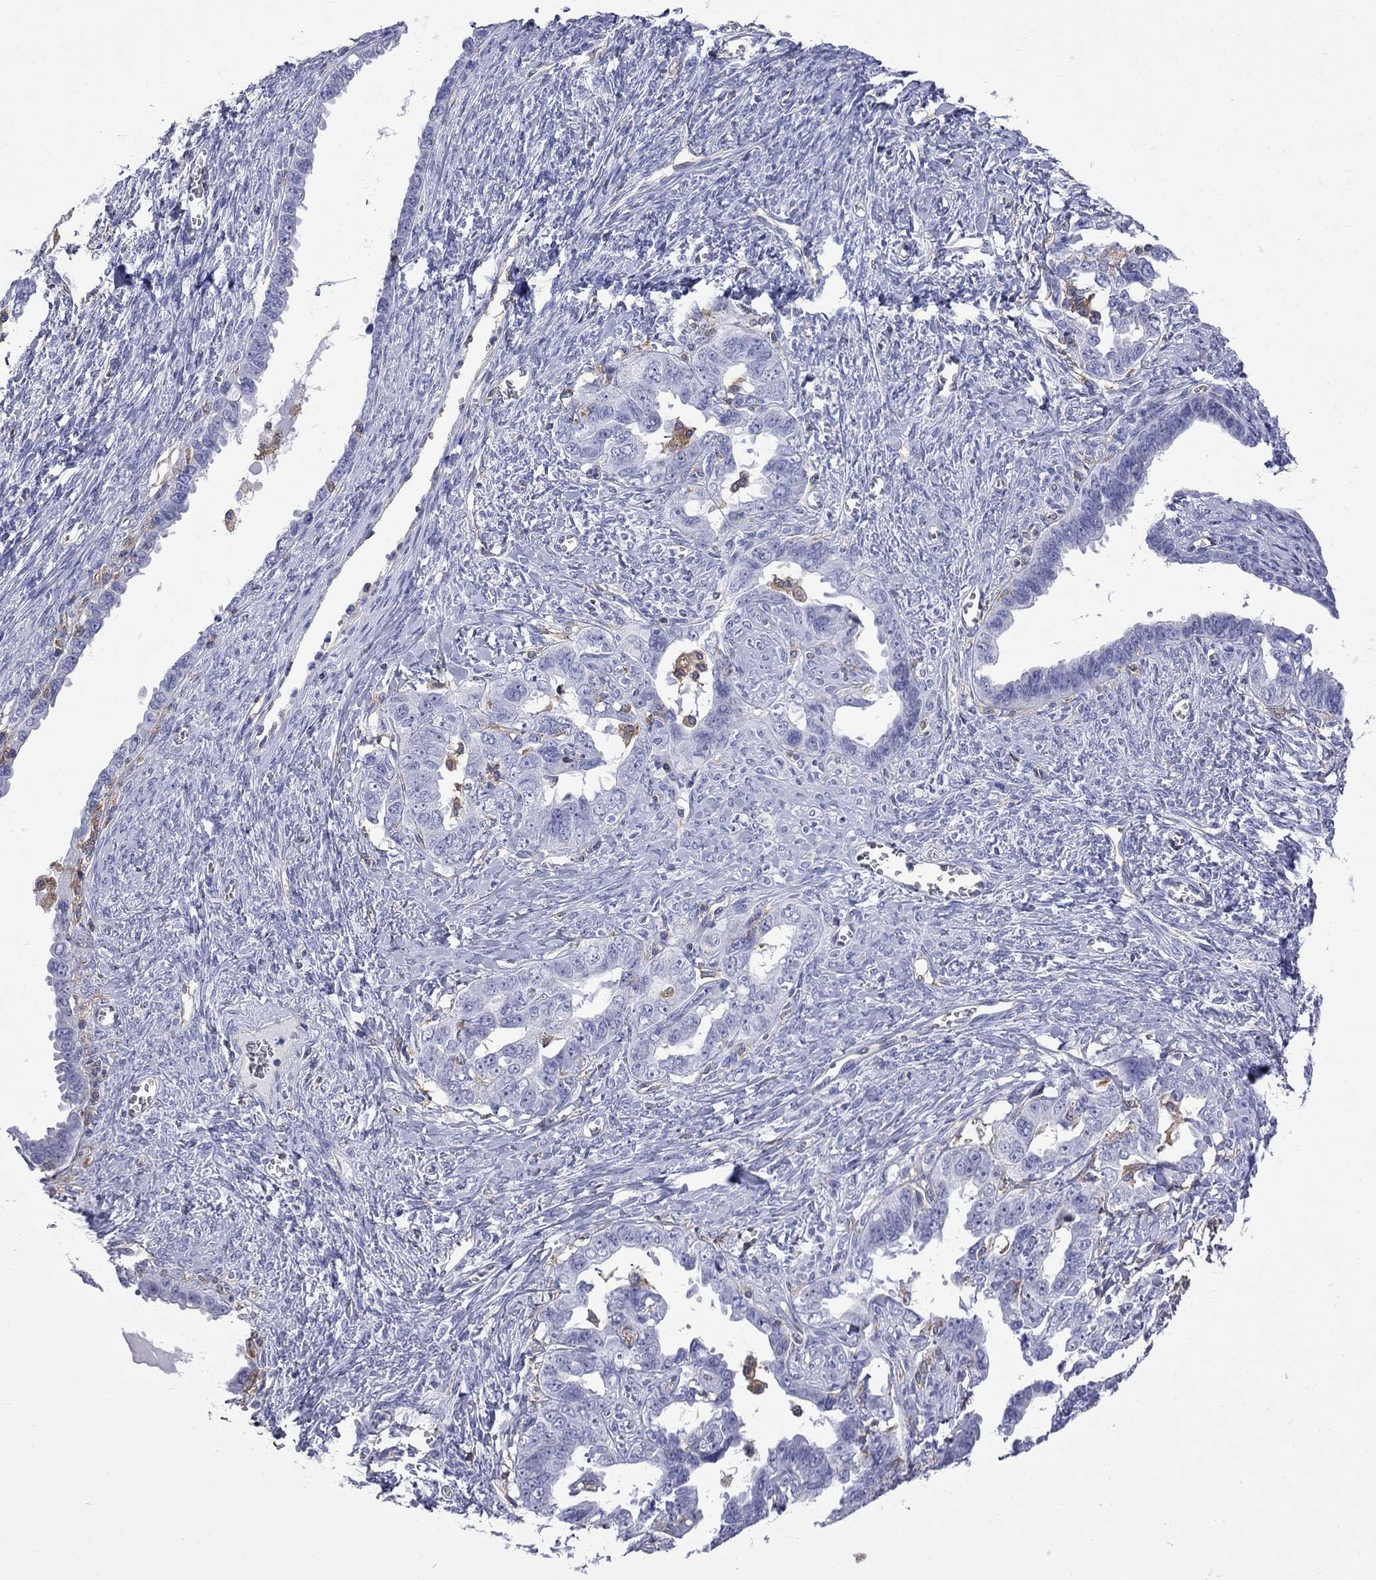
{"staining": {"intensity": "negative", "quantity": "none", "location": "none"}, "tissue": "ovarian cancer", "cell_type": "Tumor cells", "image_type": "cancer", "snomed": [{"axis": "morphology", "description": "Cystadenocarcinoma, serous, NOS"}, {"axis": "topography", "description": "Ovary"}], "caption": "Immunohistochemistry histopathology image of neoplastic tissue: human ovarian cancer (serous cystadenocarcinoma) stained with DAB (3,3'-diaminobenzidine) displays no significant protein positivity in tumor cells.", "gene": "ABI3", "patient": {"sex": "female", "age": 69}}